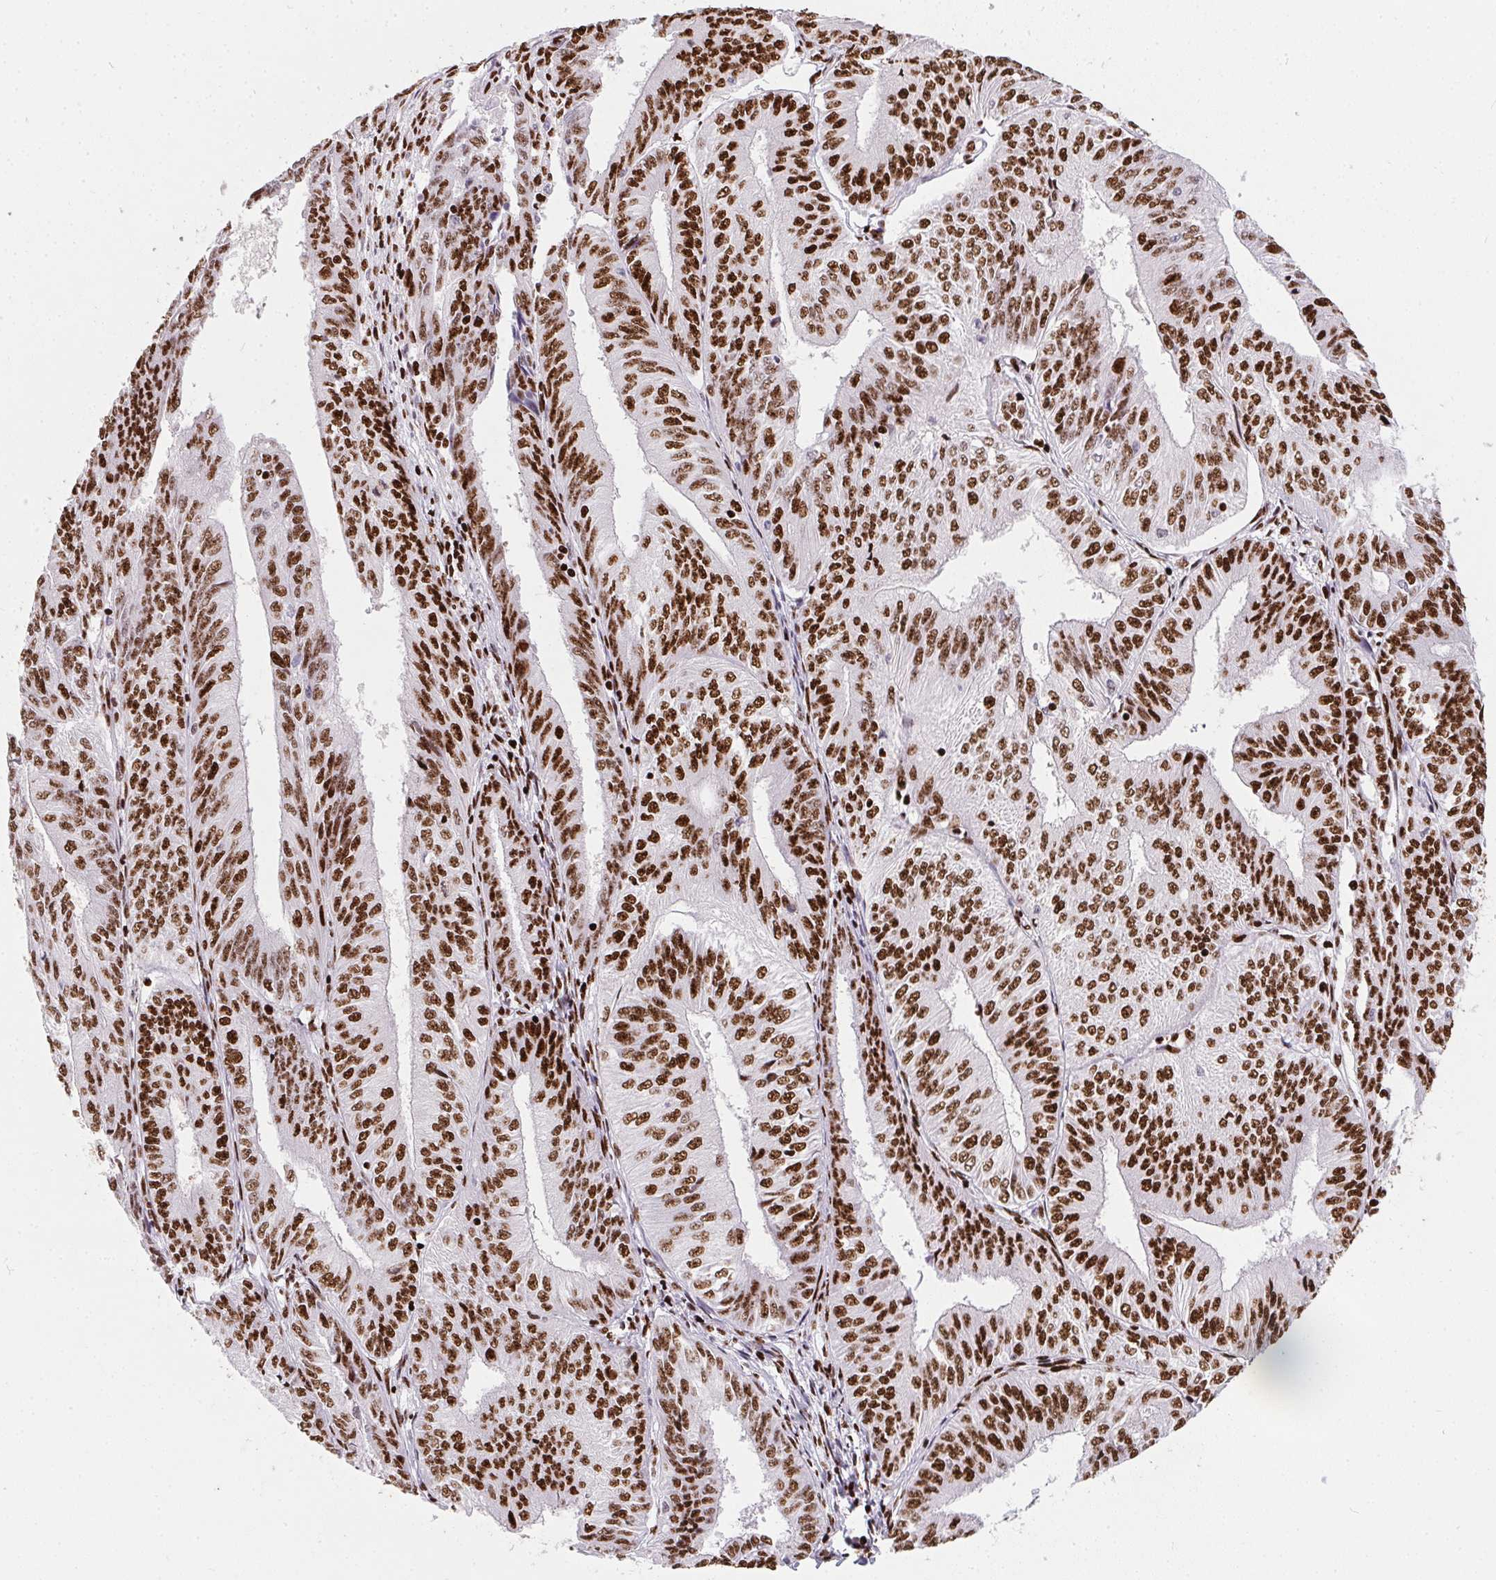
{"staining": {"intensity": "strong", "quantity": ">75%", "location": "nuclear"}, "tissue": "endometrial cancer", "cell_type": "Tumor cells", "image_type": "cancer", "snomed": [{"axis": "morphology", "description": "Adenocarcinoma, NOS"}, {"axis": "topography", "description": "Endometrium"}], "caption": "A brown stain highlights strong nuclear expression of a protein in human adenocarcinoma (endometrial) tumor cells. Immunohistochemistry (ihc) stains the protein of interest in brown and the nuclei are stained blue.", "gene": "PAGE3", "patient": {"sex": "female", "age": 58}}